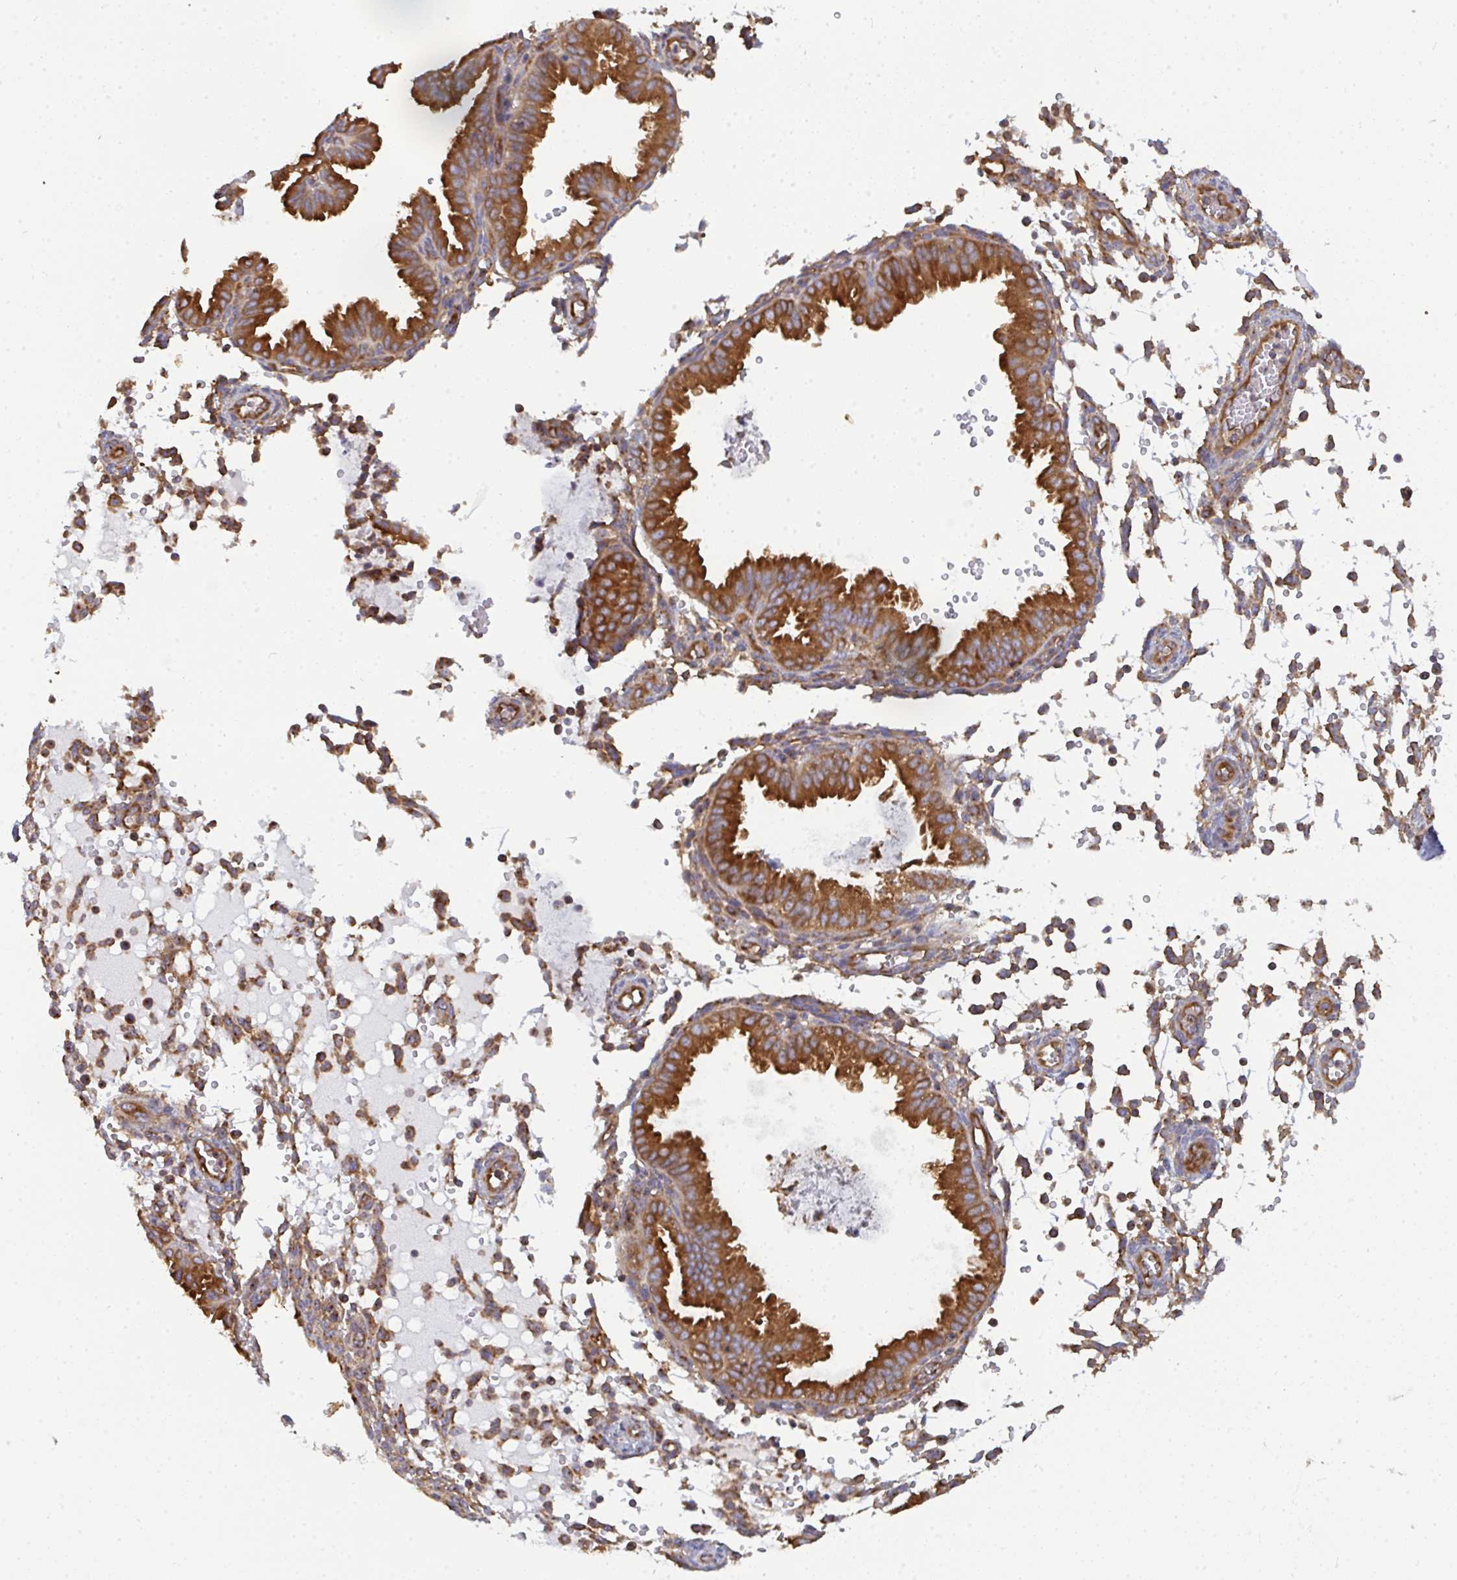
{"staining": {"intensity": "moderate", "quantity": "25%-75%", "location": "cytoplasmic/membranous"}, "tissue": "endometrium", "cell_type": "Cells in endometrial stroma", "image_type": "normal", "snomed": [{"axis": "morphology", "description": "Normal tissue, NOS"}, {"axis": "topography", "description": "Endometrium"}], "caption": "The image demonstrates a brown stain indicating the presence of a protein in the cytoplasmic/membranous of cells in endometrial stroma in endometrium. Using DAB (3,3'-diaminobenzidine) (brown) and hematoxylin (blue) stains, captured at high magnification using brightfield microscopy.", "gene": "DYNC1I2", "patient": {"sex": "female", "age": 33}}